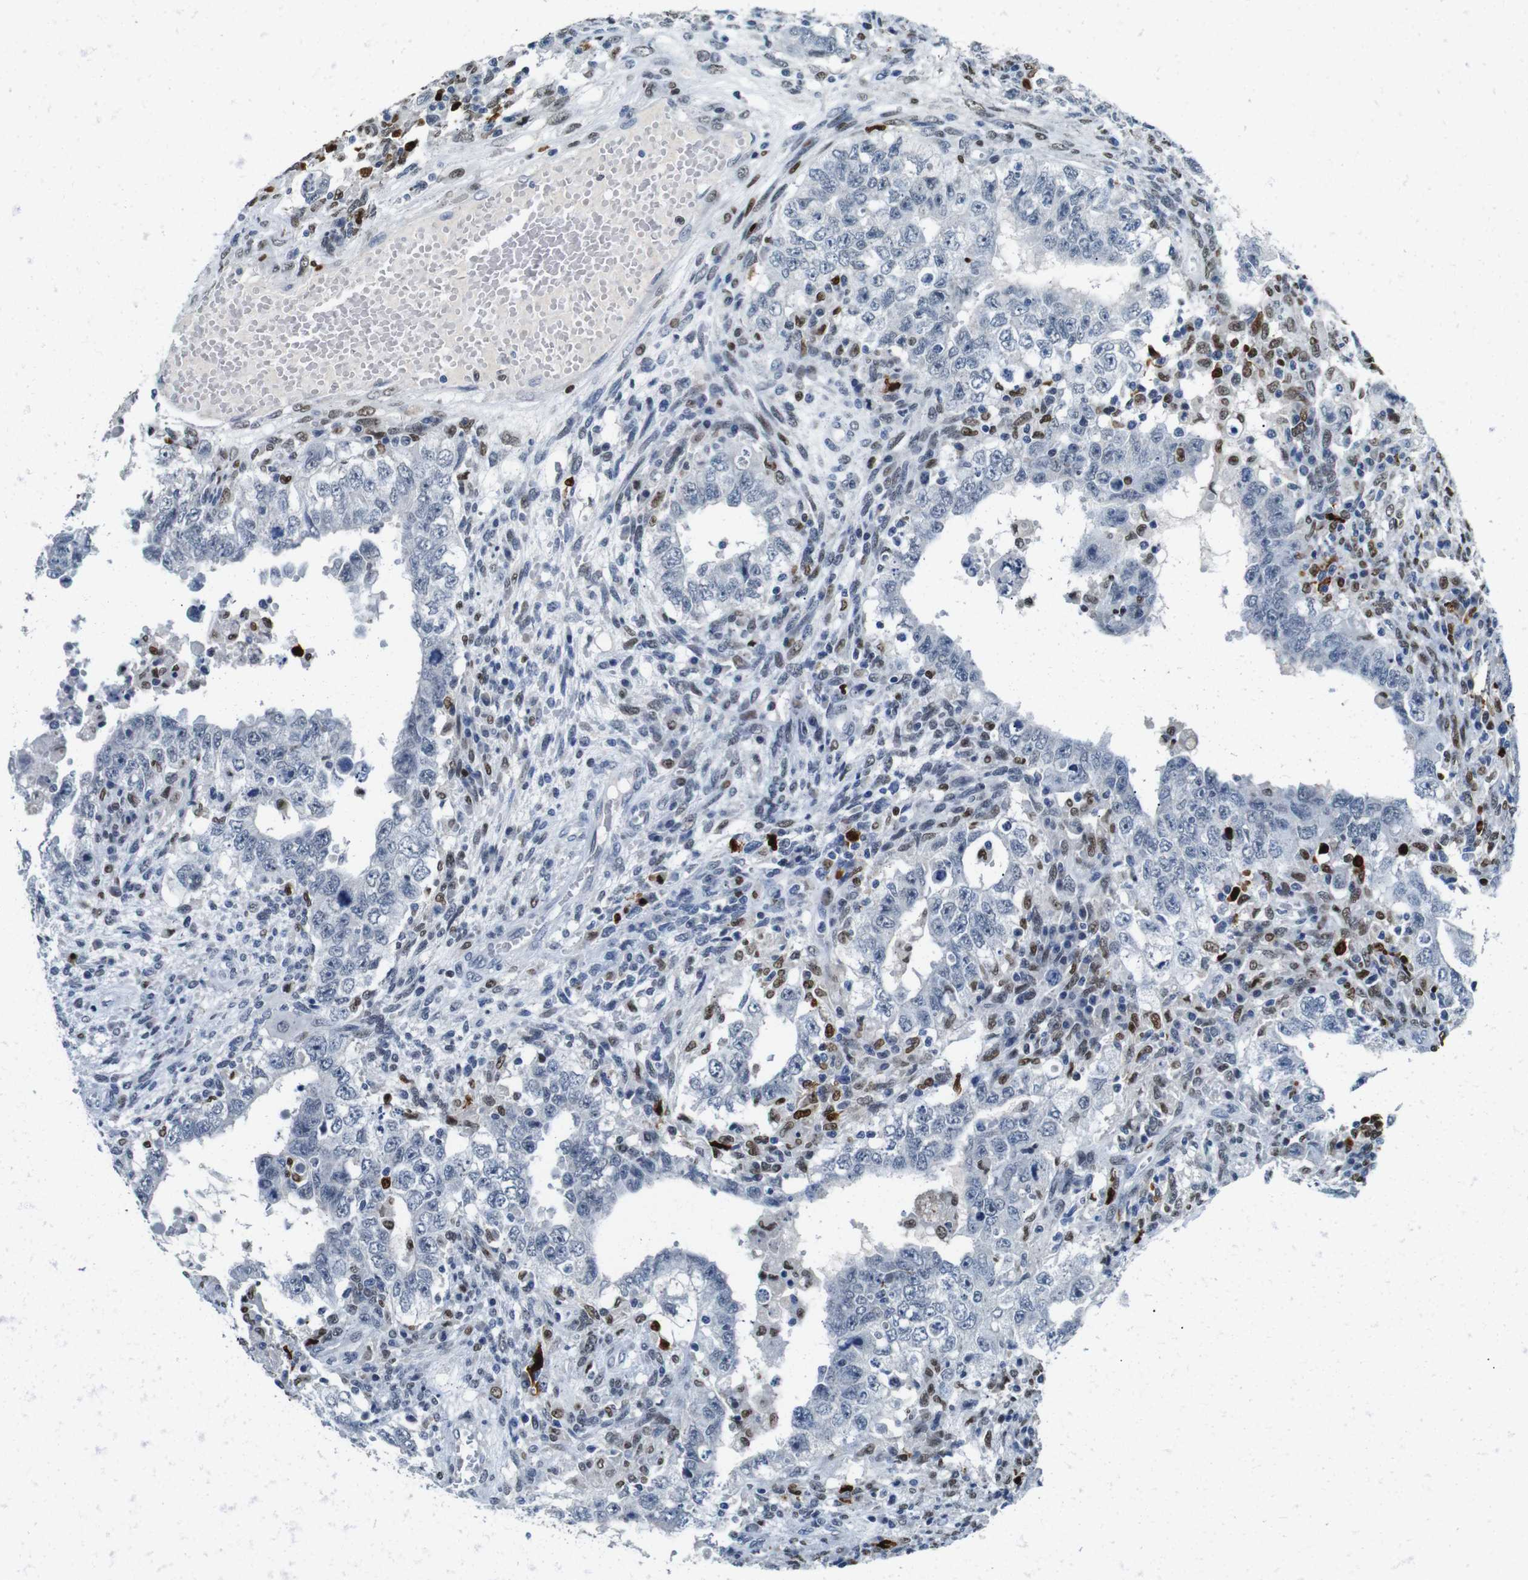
{"staining": {"intensity": "negative", "quantity": "none", "location": "none"}, "tissue": "testis cancer", "cell_type": "Tumor cells", "image_type": "cancer", "snomed": [{"axis": "morphology", "description": "Carcinoma, Embryonal, NOS"}, {"axis": "topography", "description": "Testis"}], "caption": "High magnification brightfield microscopy of testis cancer (embryonal carcinoma) stained with DAB (brown) and counterstained with hematoxylin (blue): tumor cells show no significant expression.", "gene": "IRF8", "patient": {"sex": "male", "age": 26}}